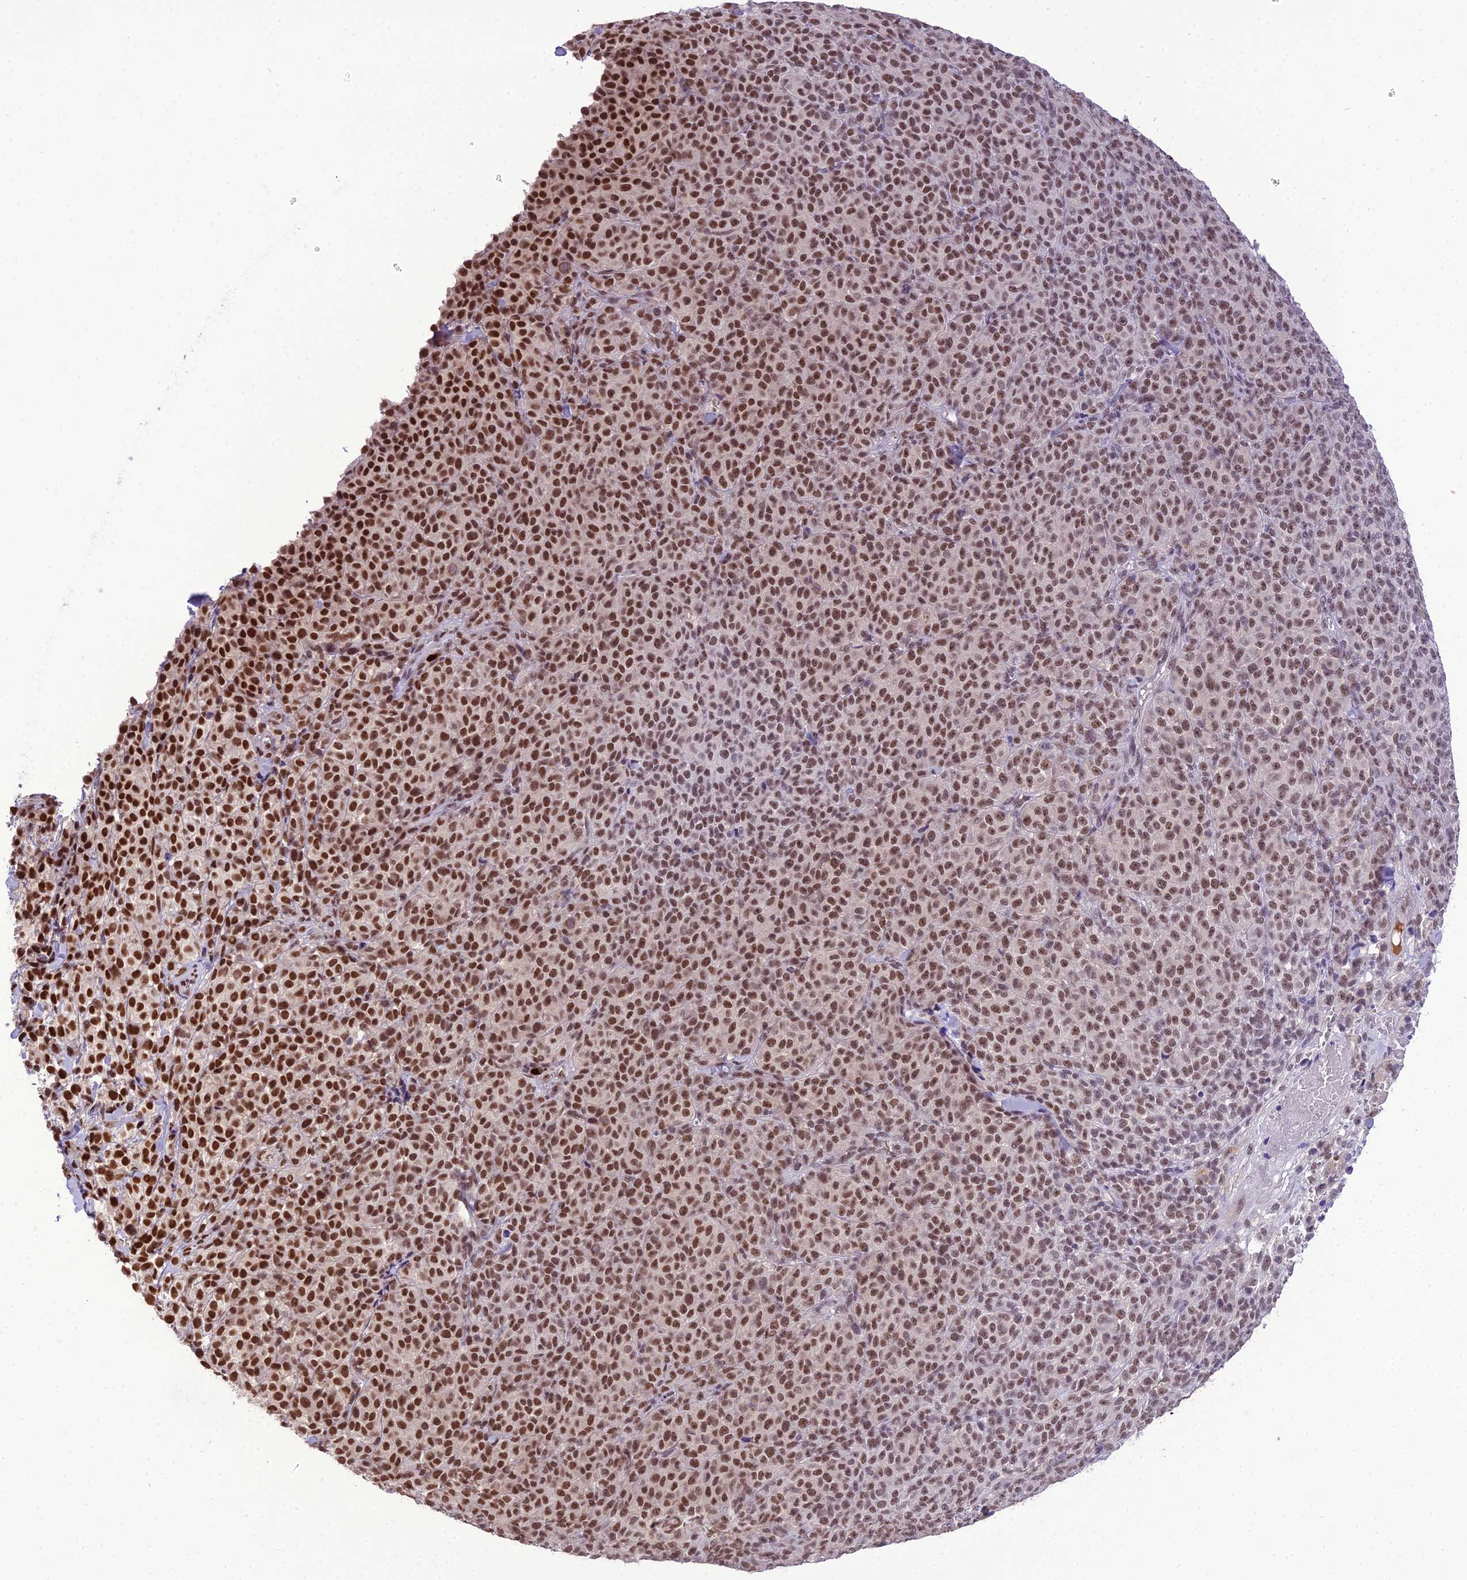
{"staining": {"intensity": "strong", "quantity": ">75%", "location": "nuclear"}, "tissue": "melanoma", "cell_type": "Tumor cells", "image_type": "cancer", "snomed": [{"axis": "morphology", "description": "Normal tissue, NOS"}, {"axis": "morphology", "description": "Malignant melanoma, NOS"}, {"axis": "topography", "description": "Skin"}], "caption": "Strong nuclear expression for a protein is identified in approximately >75% of tumor cells of malignant melanoma using immunohistochemistry (IHC).", "gene": "SH3RF3", "patient": {"sex": "female", "age": 34}}